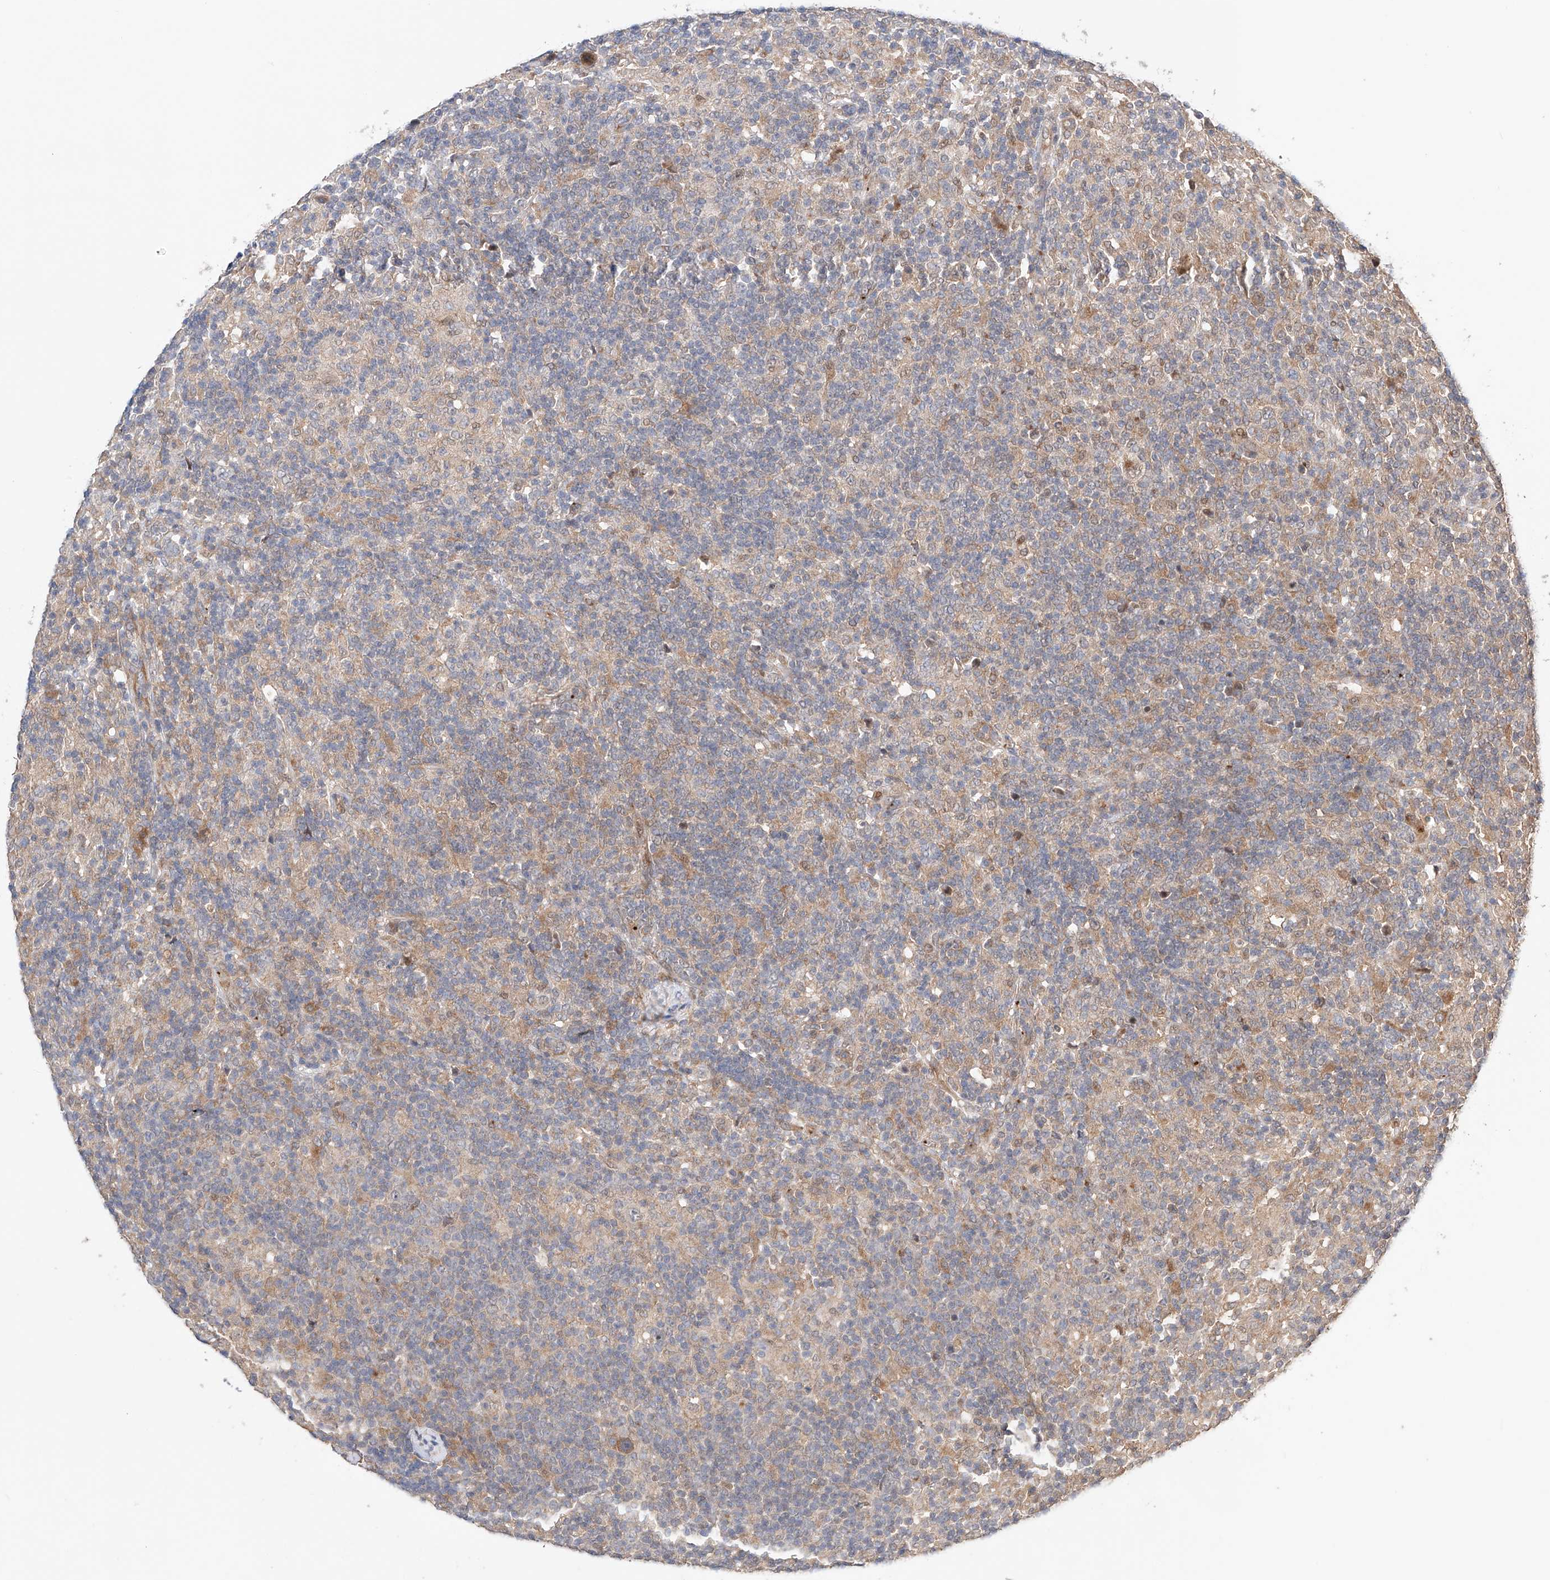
{"staining": {"intensity": "moderate", "quantity": "<25%", "location": "cytoplasmic/membranous"}, "tissue": "lymphoma", "cell_type": "Tumor cells", "image_type": "cancer", "snomed": [{"axis": "morphology", "description": "Hodgkin's disease, NOS"}, {"axis": "topography", "description": "Lymph node"}], "caption": "This is a photomicrograph of immunohistochemistry staining of lymphoma, which shows moderate staining in the cytoplasmic/membranous of tumor cells.", "gene": "ZFHX2", "patient": {"sex": "male", "age": 70}}